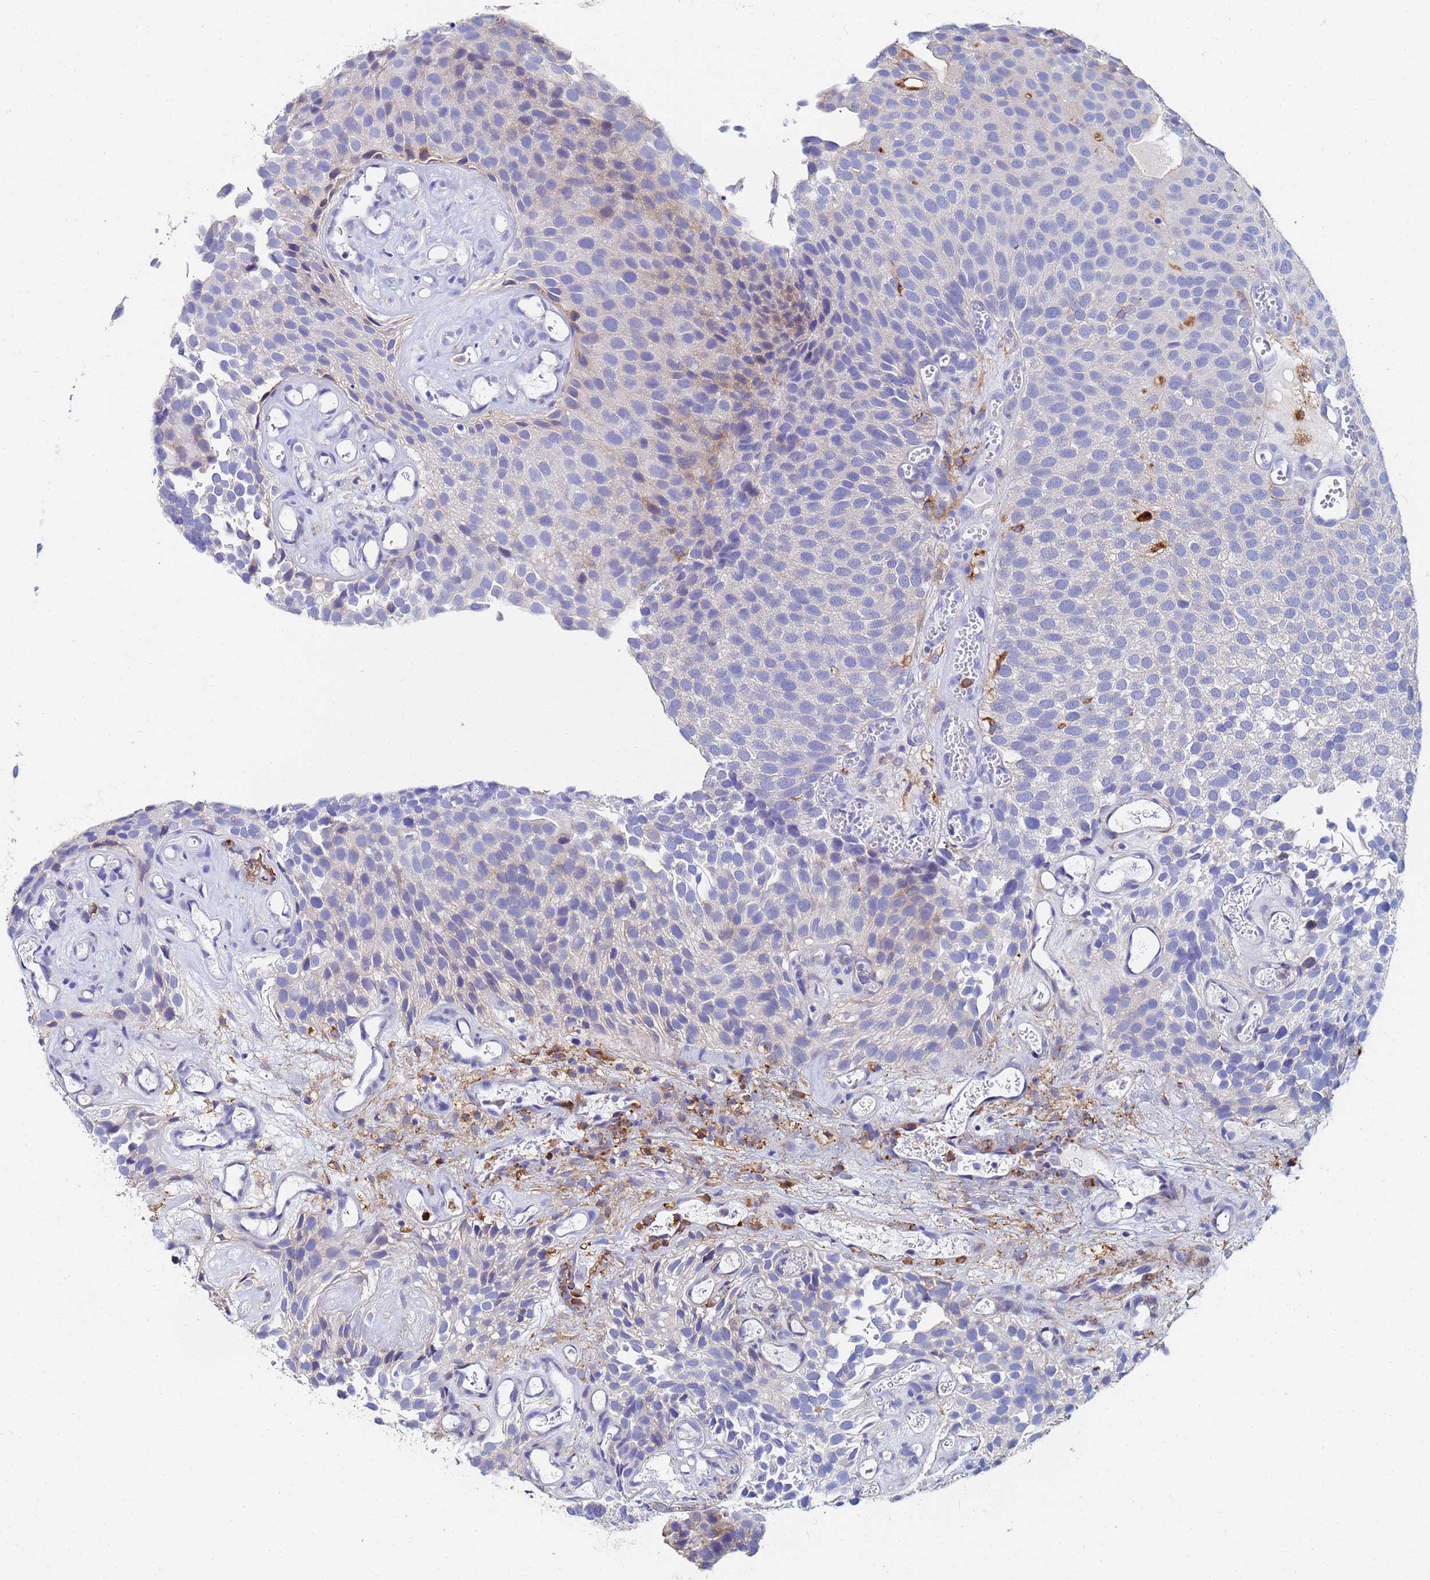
{"staining": {"intensity": "negative", "quantity": "none", "location": "none"}, "tissue": "urothelial cancer", "cell_type": "Tumor cells", "image_type": "cancer", "snomed": [{"axis": "morphology", "description": "Urothelial carcinoma, Low grade"}, {"axis": "topography", "description": "Urinary bladder"}], "caption": "High power microscopy image of an immunohistochemistry photomicrograph of urothelial carcinoma (low-grade), revealing no significant staining in tumor cells.", "gene": "BASP1", "patient": {"sex": "male", "age": 89}}